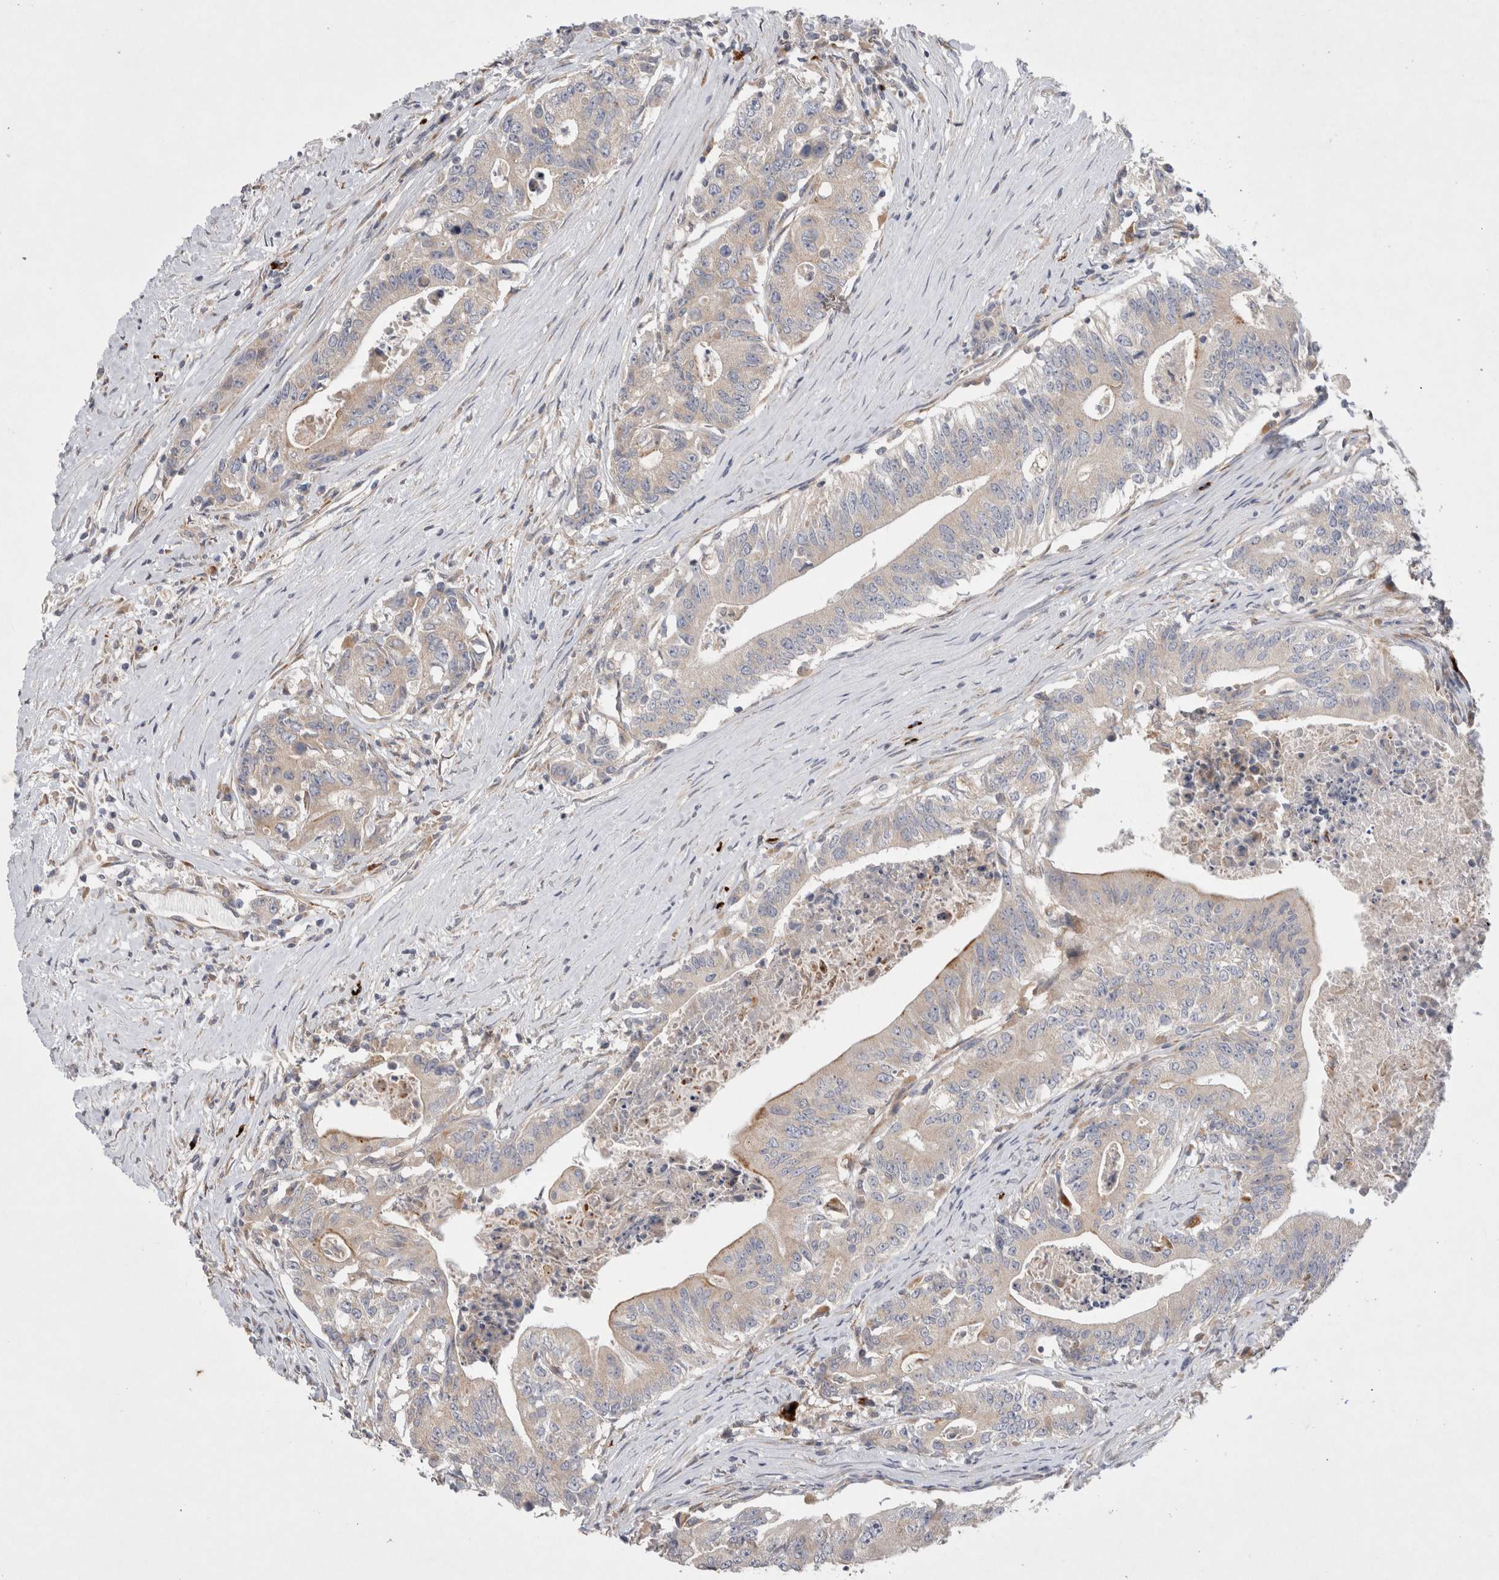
{"staining": {"intensity": "moderate", "quantity": "<25%", "location": "cytoplasmic/membranous"}, "tissue": "colorectal cancer", "cell_type": "Tumor cells", "image_type": "cancer", "snomed": [{"axis": "morphology", "description": "Adenocarcinoma, NOS"}, {"axis": "topography", "description": "Colon"}], "caption": "IHC of human colorectal adenocarcinoma displays low levels of moderate cytoplasmic/membranous expression in about <25% of tumor cells.", "gene": "TBC1D16", "patient": {"sex": "female", "age": 77}}